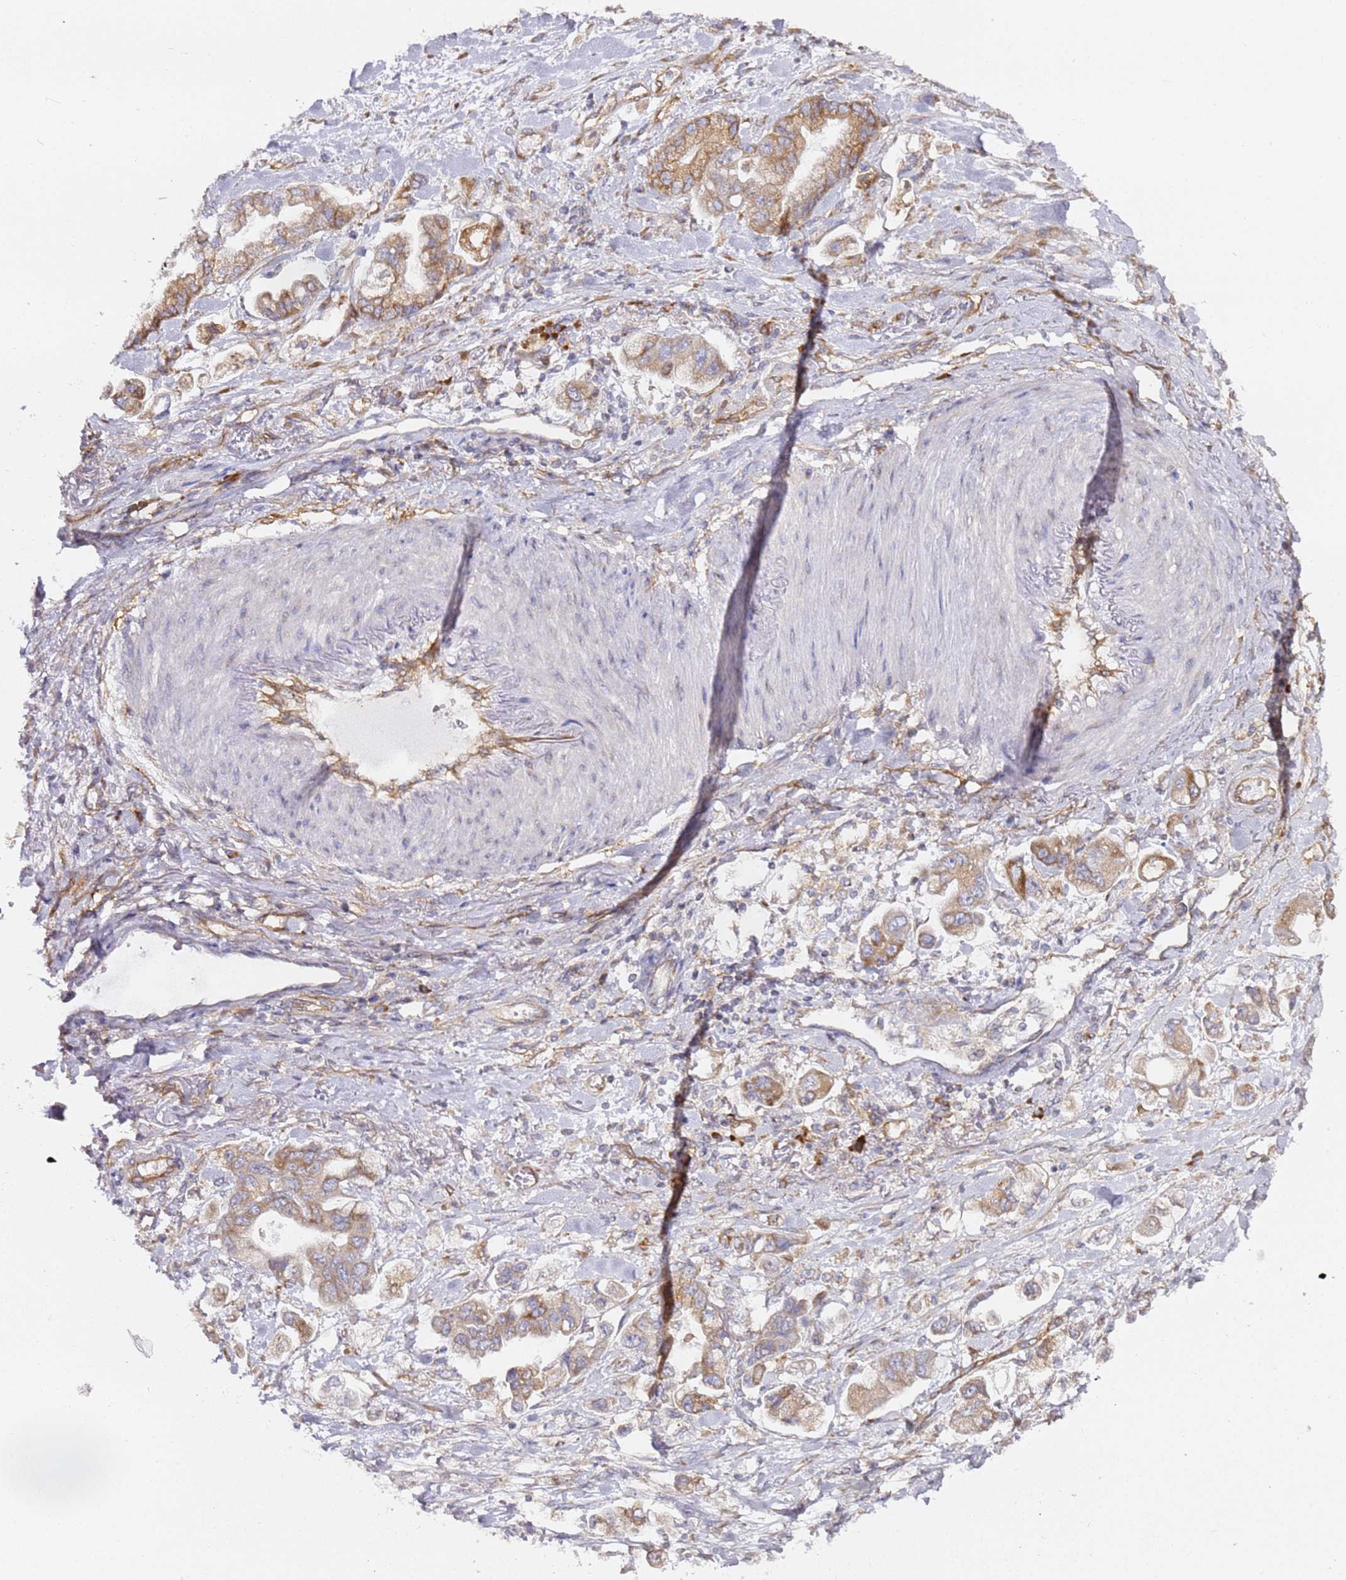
{"staining": {"intensity": "moderate", "quantity": "25%-75%", "location": "cytoplasmic/membranous"}, "tissue": "stomach cancer", "cell_type": "Tumor cells", "image_type": "cancer", "snomed": [{"axis": "morphology", "description": "Adenocarcinoma, NOS"}, {"axis": "topography", "description": "Stomach"}], "caption": "Stomach adenocarcinoma stained with a protein marker exhibits moderate staining in tumor cells.", "gene": "KIF7", "patient": {"sex": "male", "age": 62}}